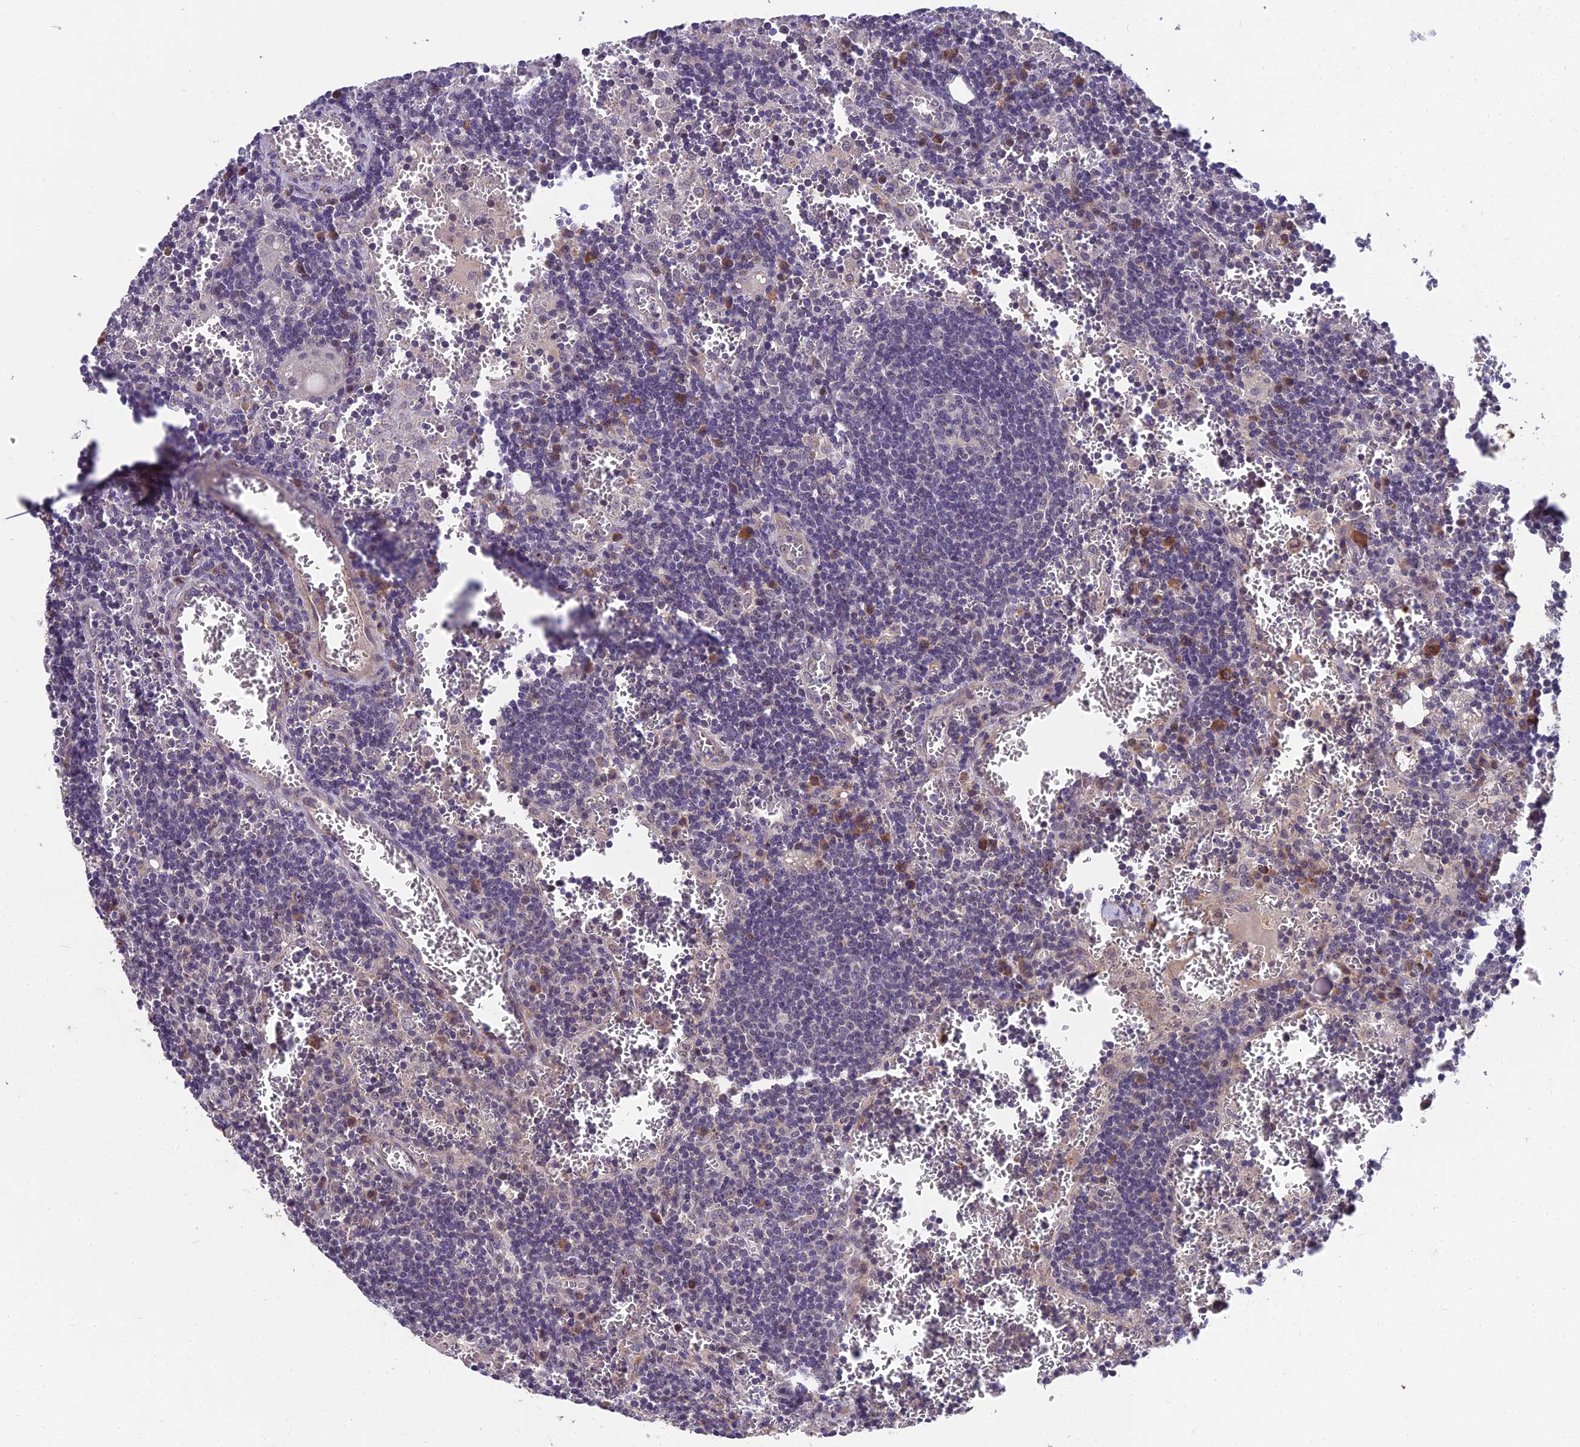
{"staining": {"intensity": "negative", "quantity": "none", "location": "none"}, "tissue": "lymph node", "cell_type": "Germinal center cells", "image_type": "normal", "snomed": [{"axis": "morphology", "description": "Normal tissue, NOS"}, {"axis": "topography", "description": "Lymph node"}], "caption": "There is no significant expression in germinal center cells of lymph node. (DAB (3,3'-diaminobenzidine) immunohistochemistry (IHC), high magnification).", "gene": "ZNF333", "patient": {"sex": "female", "age": 73}}